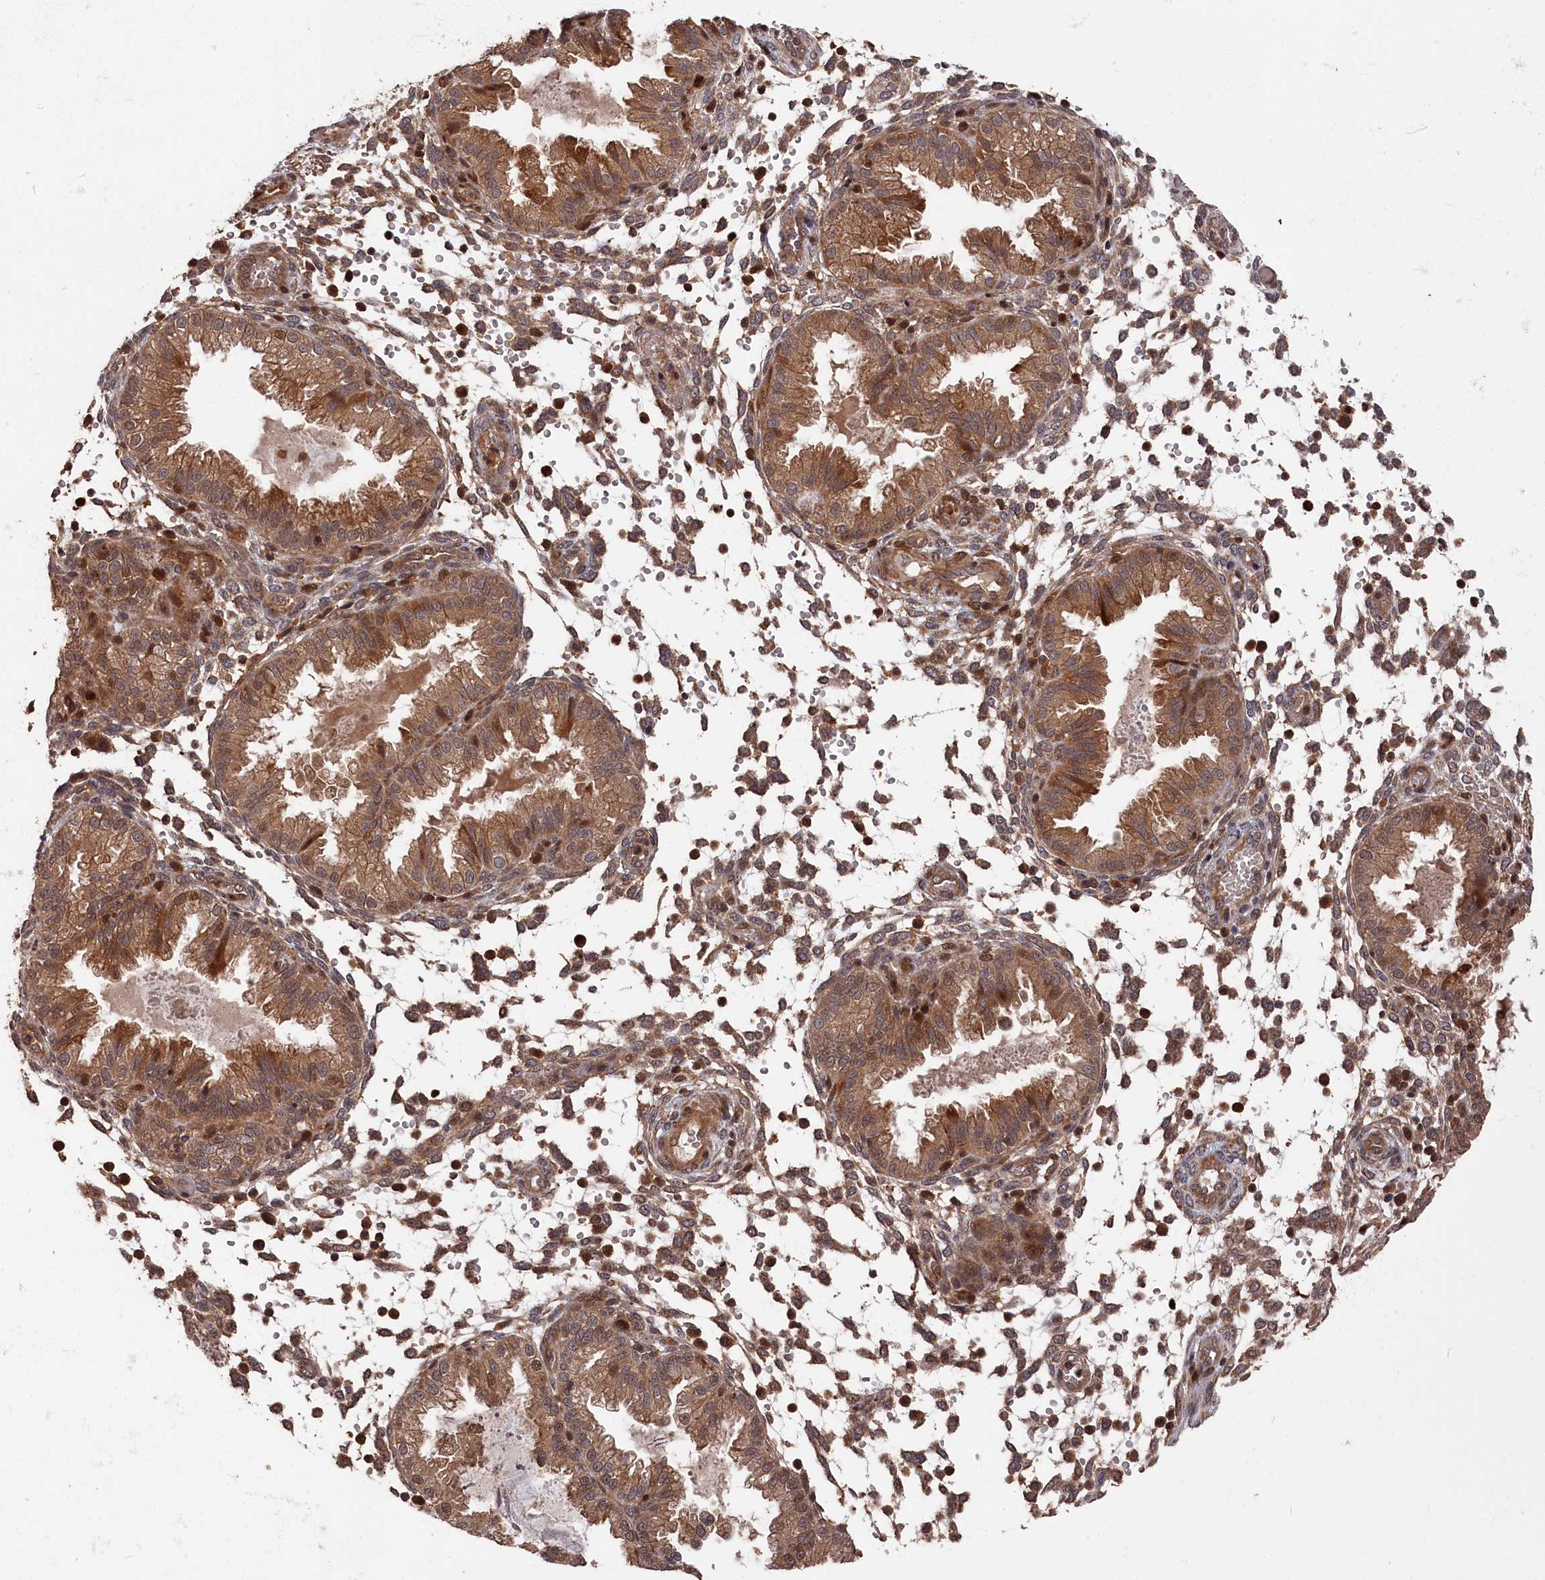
{"staining": {"intensity": "moderate", "quantity": "25%-75%", "location": "cytoplasmic/membranous"}, "tissue": "endometrium", "cell_type": "Cells in endometrial stroma", "image_type": "normal", "snomed": [{"axis": "morphology", "description": "Normal tissue, NOS"}, {"axis": "topography", "description": "Endometrium"}], "caption": "Protein analysis of normal endometrium demonstrates moderate cytoplasmic/membranous expression in about 25%-75% of cells in endometrial stroma. (Brightfield microscopy of DAB IHC at high magnification).", "gene": "RMI2", "patient": {"sex": "female", "age": 33}}